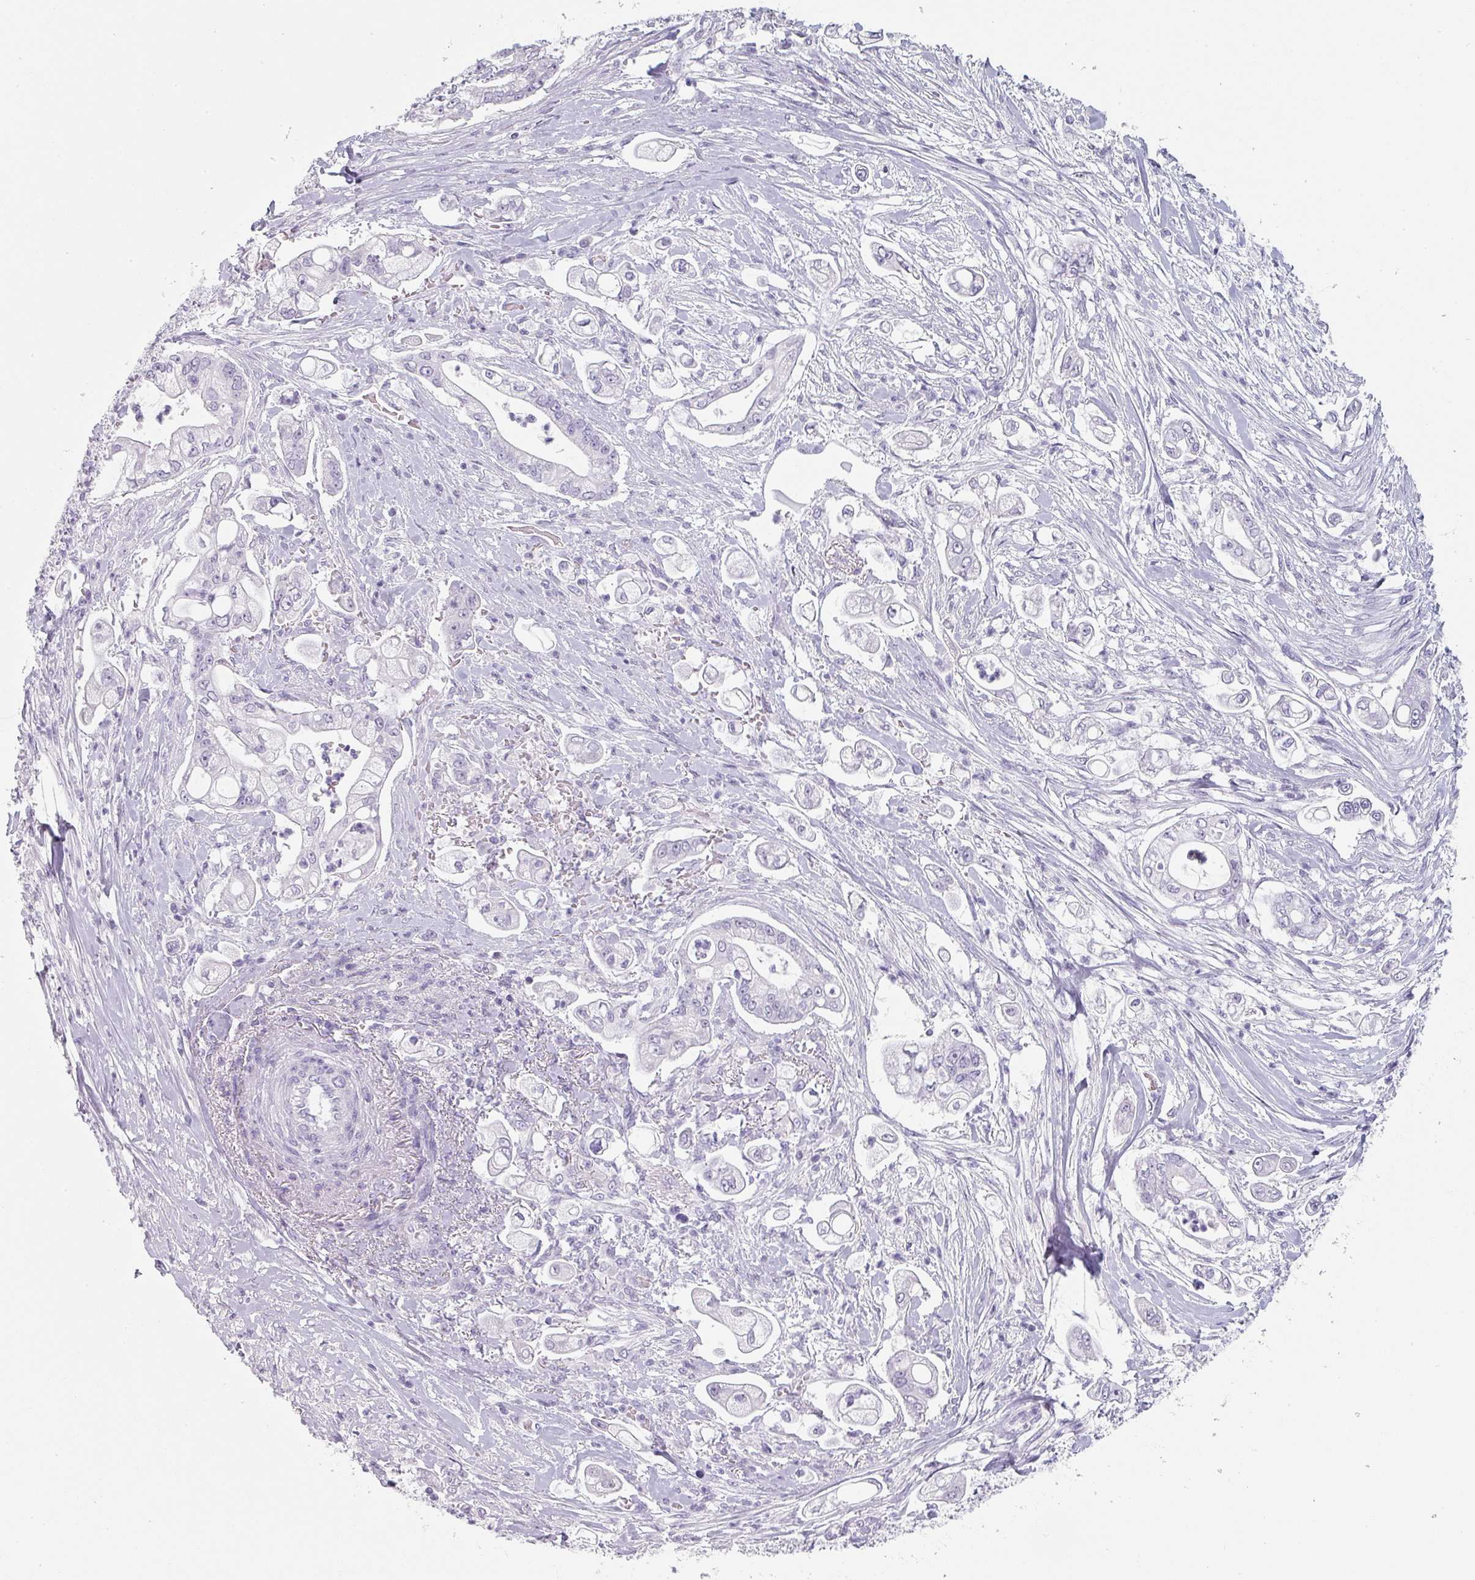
{"staining": {"intensity": "negative", "quantity": "none", "location": "none"}, "tissue": "pancreatic cancer", "cell_type": "Tumor cells", "image_type": "cancer", "snomed": [{"axis": "morphology", "description": "Adenocarcinoma, NOS"}, {"axis": "topography", "description": "Pancreas"}], "caption": "An image of human pancreatic cancer (adenocarcinoma) is negative for staining in tumor cells. The staining is performed using DAB brown chromogen with nuclei counter-stained in using hematoxylin.", "gene": "SFTPA1", "patient": {"sex": "female", "age": 69}}